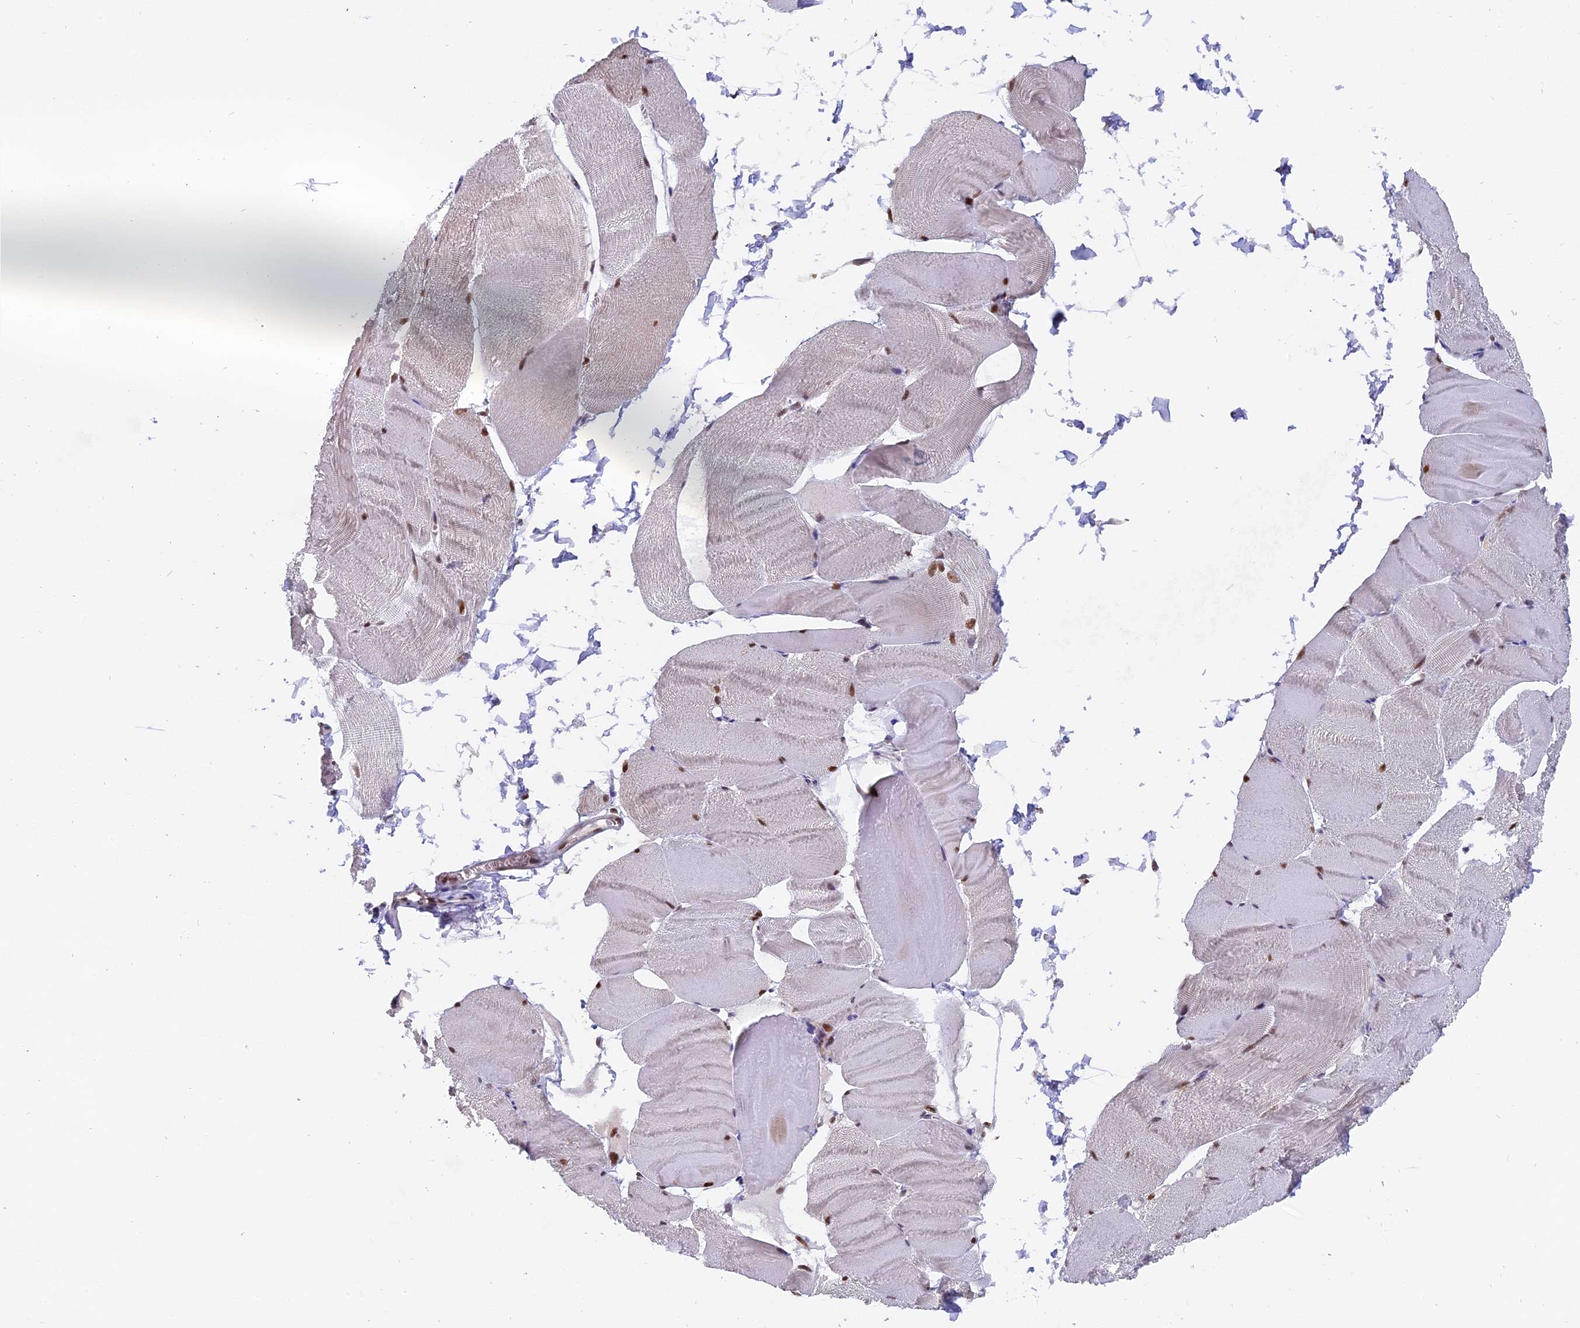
{"staining": {"intensity": "moderate", "quantity": ">75%", "location": "nuclear"}, "tissue": "skeletal muscle", "cell_type": "Myocytes", "image_type": "normal", "snomed": [{"axis": "morphology", "description": "Normal tissue, NOS"}, {"axis": "morphology", "description": "Basal cell carcinoma"}, {"axis": "topography", "description": "Skeletal muscle"}], "caption": "This image displays IHC staining of unremarkable skeletal muscle, with medium moderate nuclear positivity in approximately >75% of myocytes.", "gene": "FAM118B", "patient": {"sex": "female", "age": 64}}